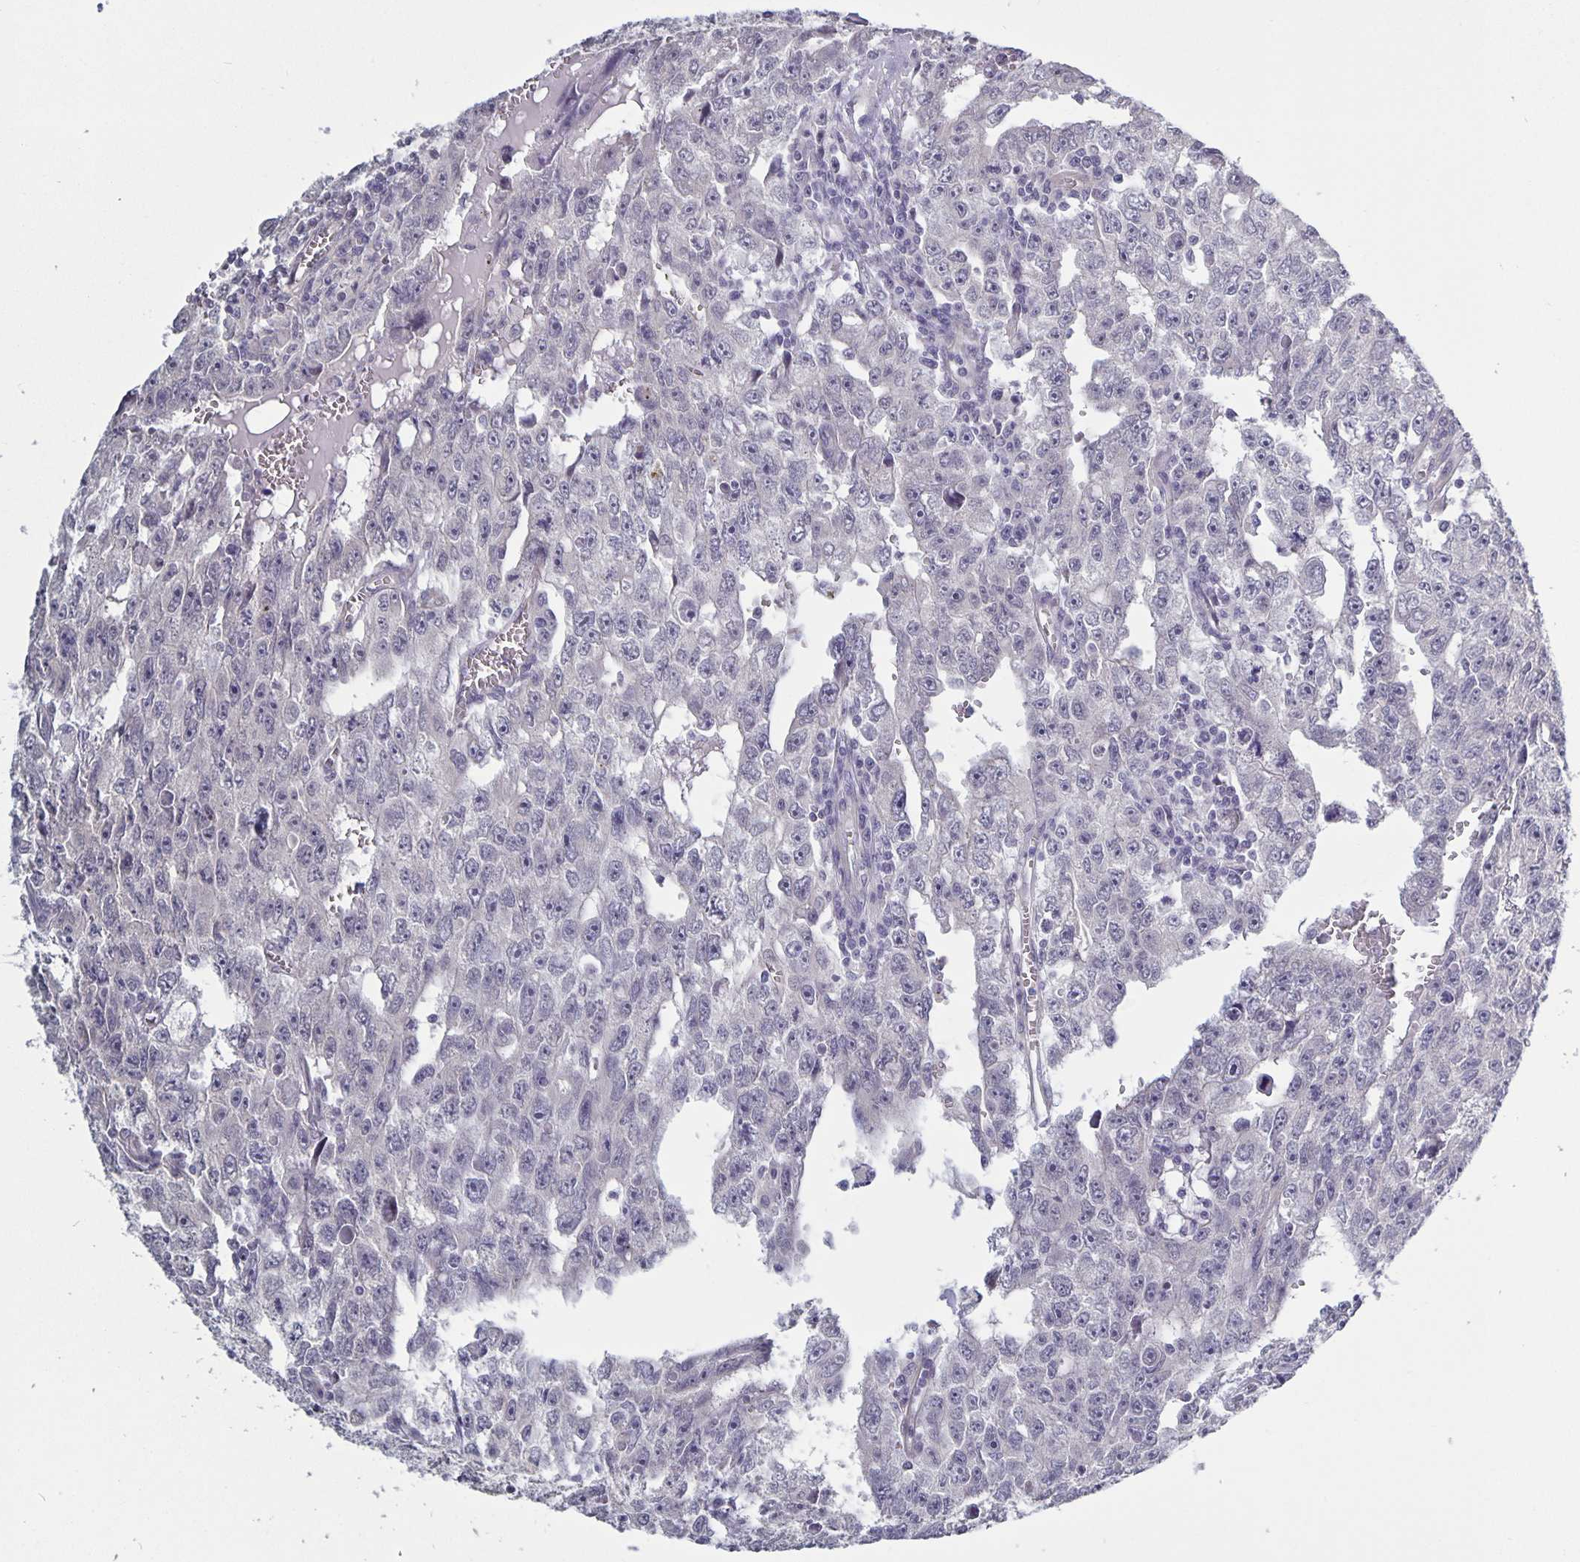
{"staining": {"intensity": "negative", "quantity": "none", "location": "none"}, "tissue": "testis cancer", "cell_type": "Tumor cells", "image_type": "cancer", "snomed": [{"axis": "morphology", "description": "Carcinoma, Embryonal, NOS"}, {"axis": "topography", "description": "Testis"}], "caption": "Embryonal carcinoma (testis) was stained to show a protein in brown. There is no significant positivity in tumor cells.", "gene": "PLCB3", "patient": {"sex": "male", "age": 20}}